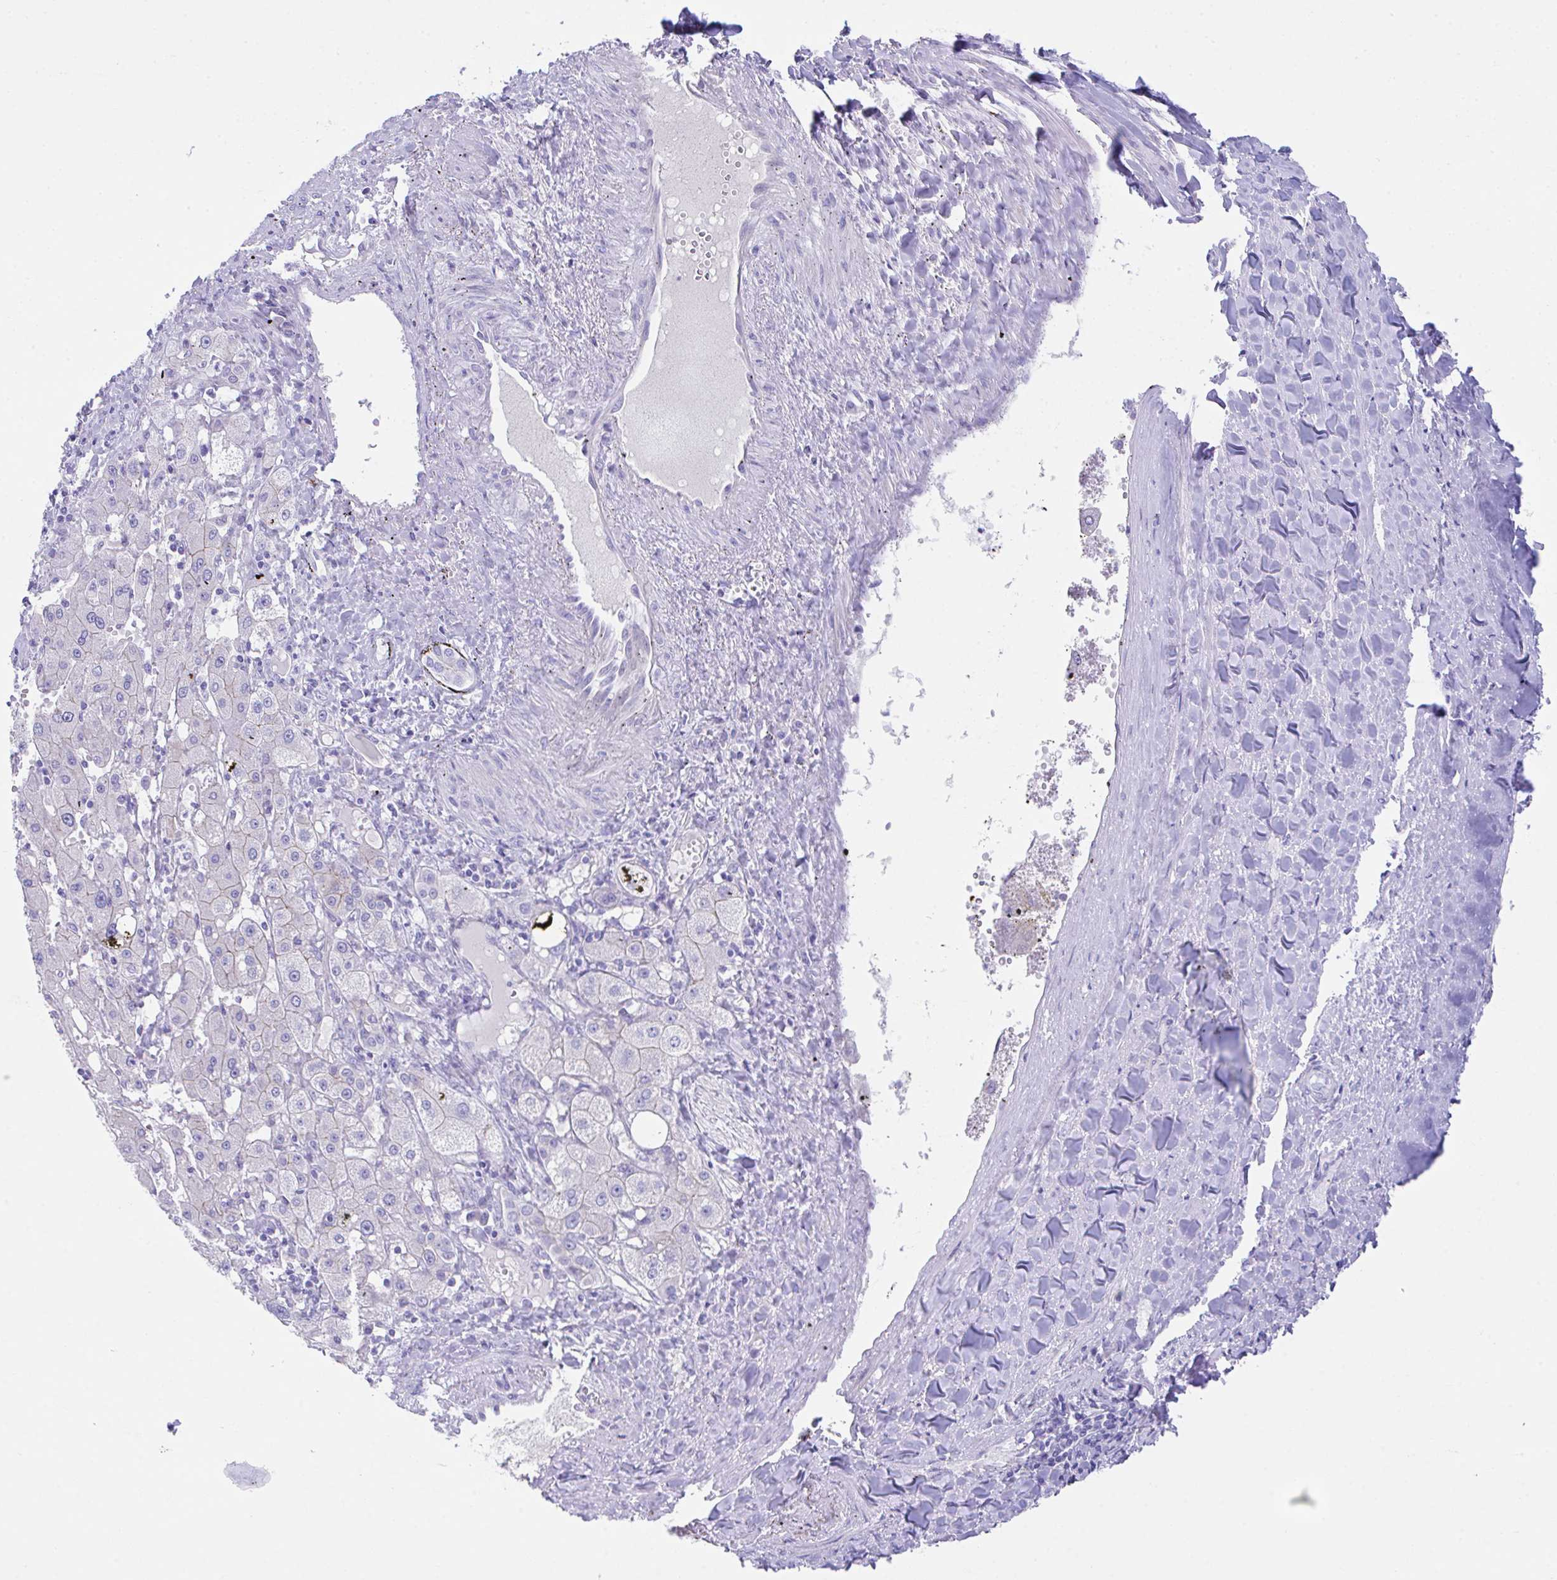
{"staining": {"intensity": "weak", "quantity": "25%-75%", "location": "cytoplasmic/membranous"}, "tissue": "liver cancer", "cell_type": "Tumor cells", "image_type": "cancer", "snomed": [{"axis": "morphology", "description": "Carcinoma, Hepatocellular, NOS"}, {"axis": "topography", "description": "Liver"}], "caption": "This photomicrograph demonstrates liver cancer (hepatocellular carcinoma) stained with IHC to label a protein in brown. The cytoplasmic/membranous of tumor cells show weak positivity for the protein. Nuclei are counter-stained blue.", "gene": "SLC16A6", "patient": {"sex": "male", "age": 72}}